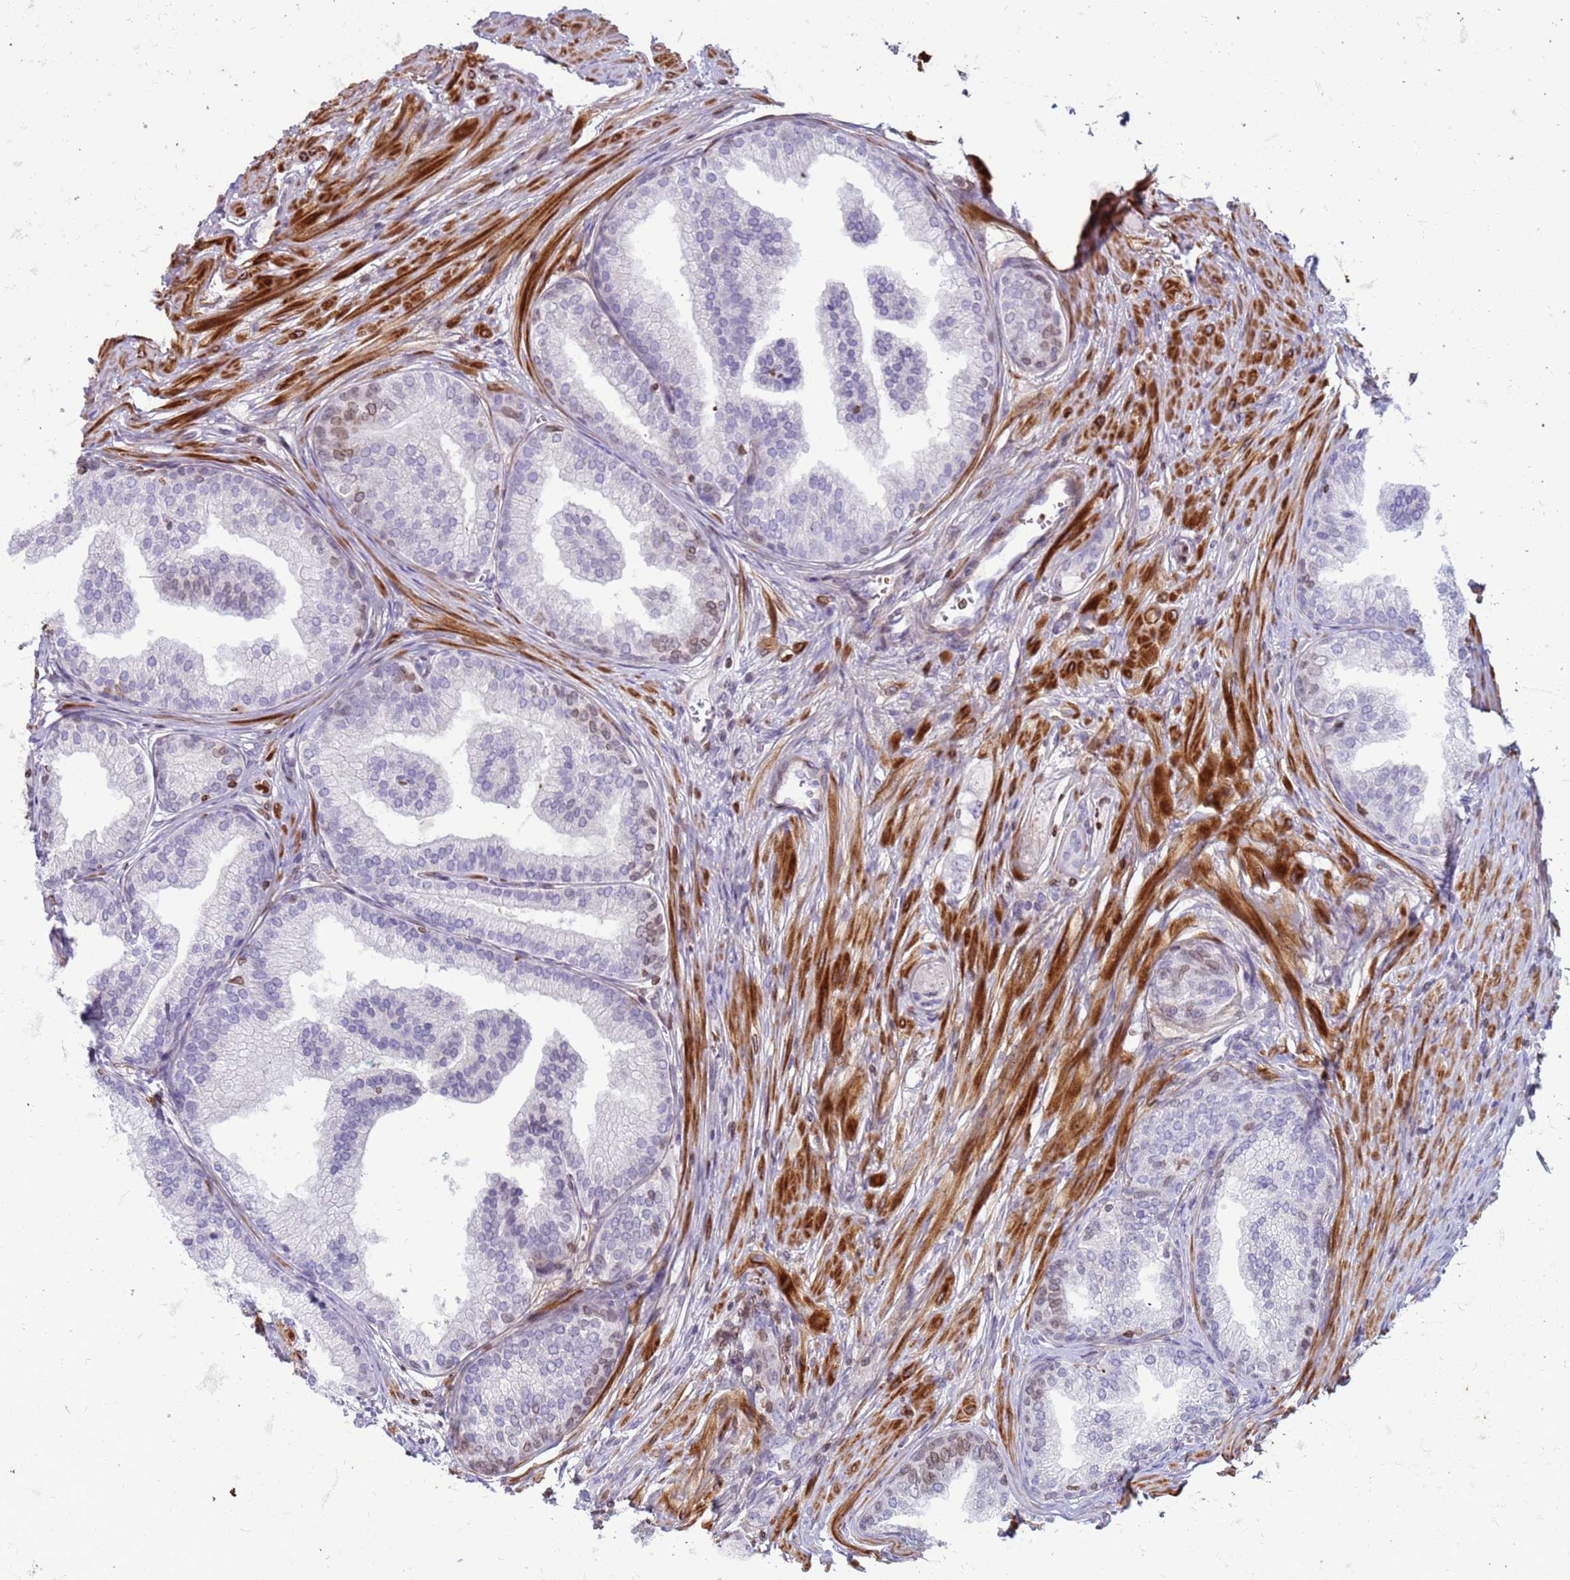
{"staining": {"intensity": "weak", "quantity": "<25%", "location": "cytoplasmic/membranous,nuclear"}, "tissue": "prostate cancer", "cell_type": "Tumor cells", "image_type": "cancer", "snomed": [{"axis": "morphology", "description": "Adenocarcinoma, High grade"}, {"axis": "topography", "description": "Prostate"}], "caption": "Immunohistochemistry histopathology image of neoplastic tissue: prostate adenocarcinoma (high-grade) stained with DAB demonstrates no significant protein expression in tumor cells.", "gene": "METTL25B", "patient": {"sex": "male", "age": 59}}